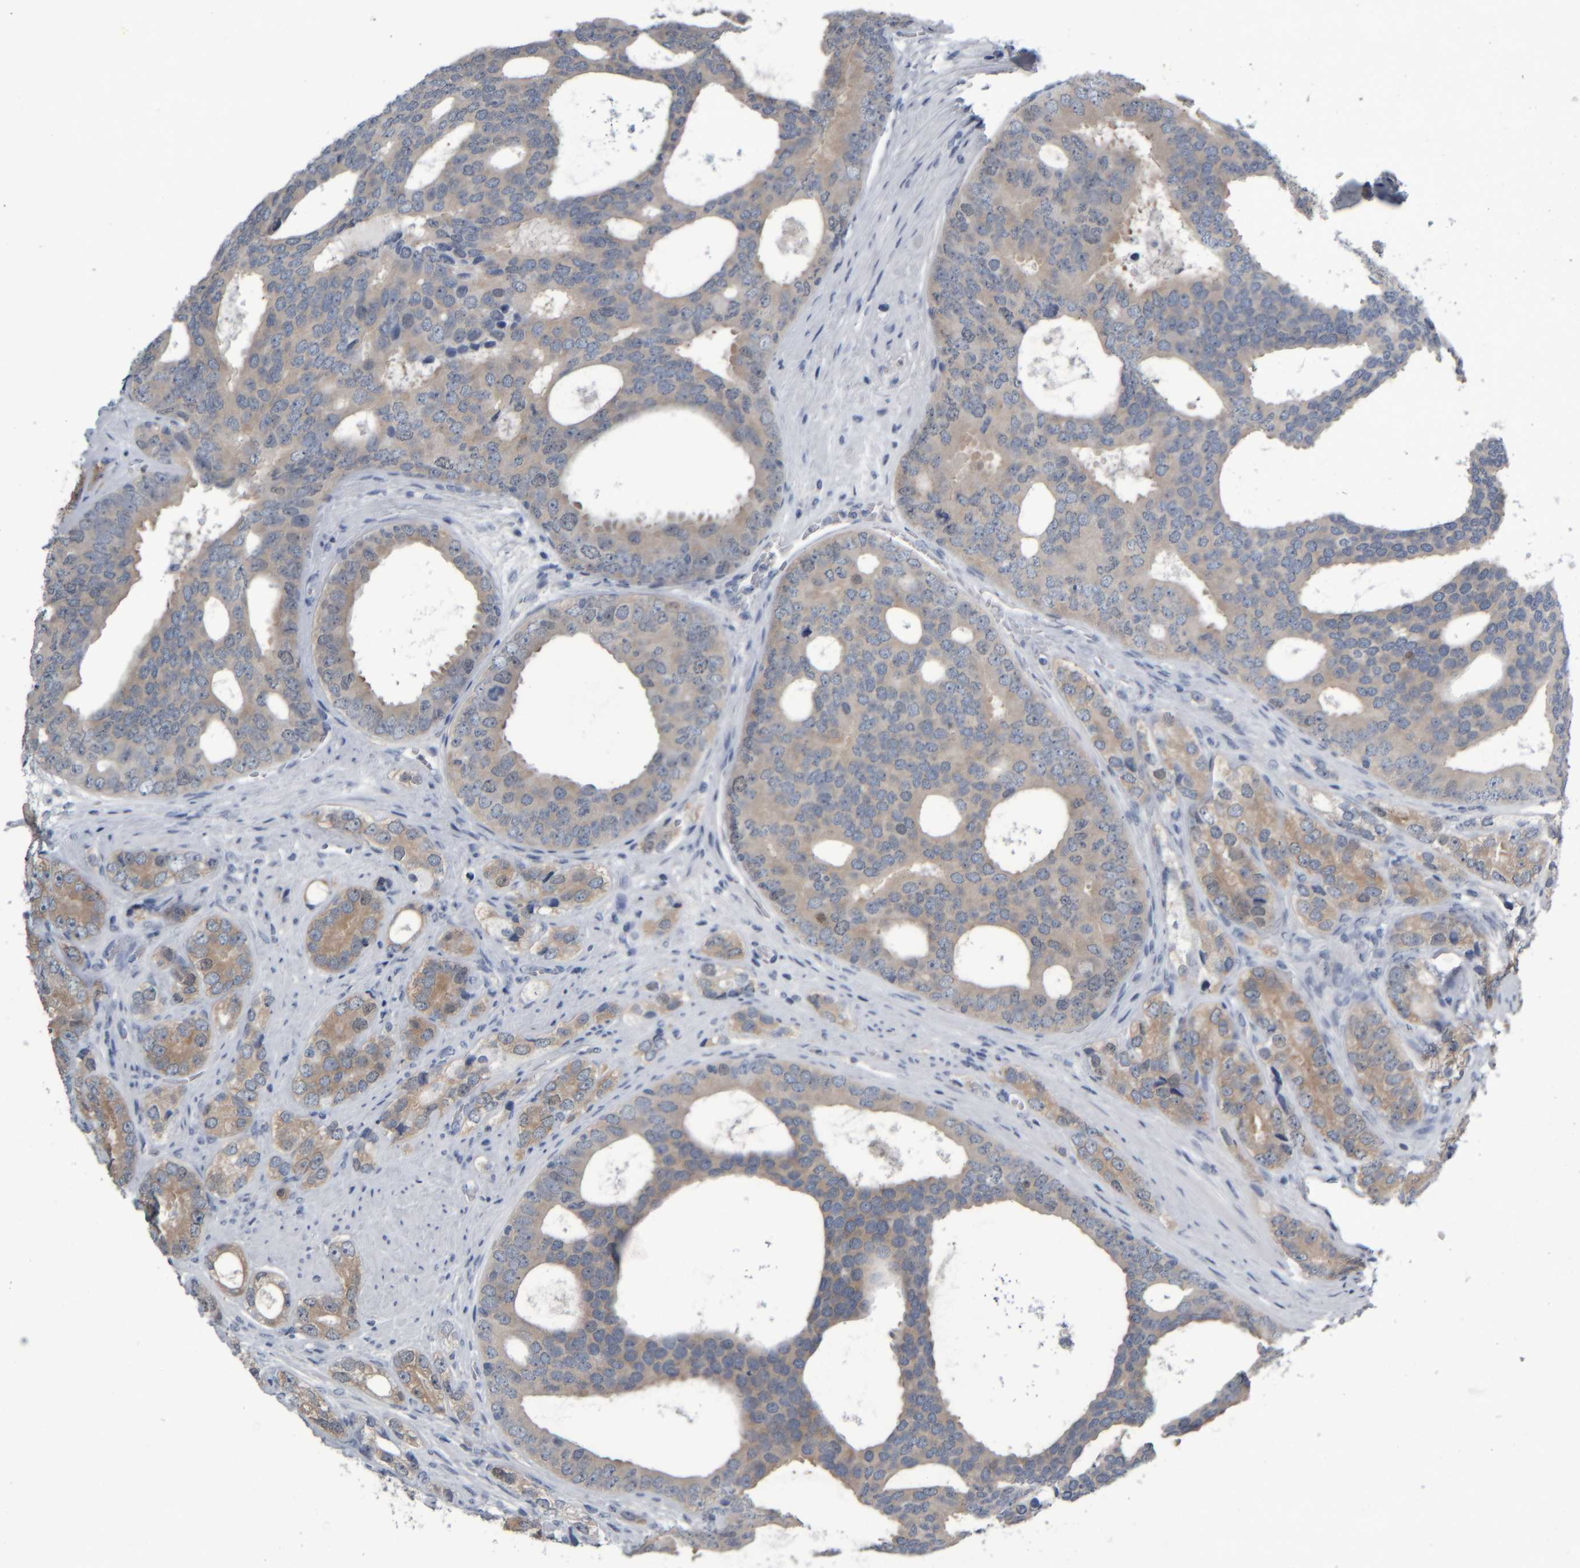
{"staining": {"intensity": "weak", "quantity": ">75%", "location": "cytoplasmic/membranous"}, "tissue": "prostate cancer", "cell_type": "Tumor cells", "image_type": "cancer", "snomed": [{"axis": "morphology", "description": "Adenocarcinoma, High grade"}, {"axis": "topography", "description": "Prostate"}], "caption": "Prostate high-grade adenocarcinoma stained with DAB (3,3'-diaminobenzidine) immunohistochemistry (IHC) exhibits low levels of weak cytoplasmic/membranous expression in about >75% of tumor cells. (DAB (3,3'-diaminobenzidine) = brown stain, brightfield microscopy at high magnification).", "gene": "COL14A1", "patient": {"sex": "male", "age": 56}}